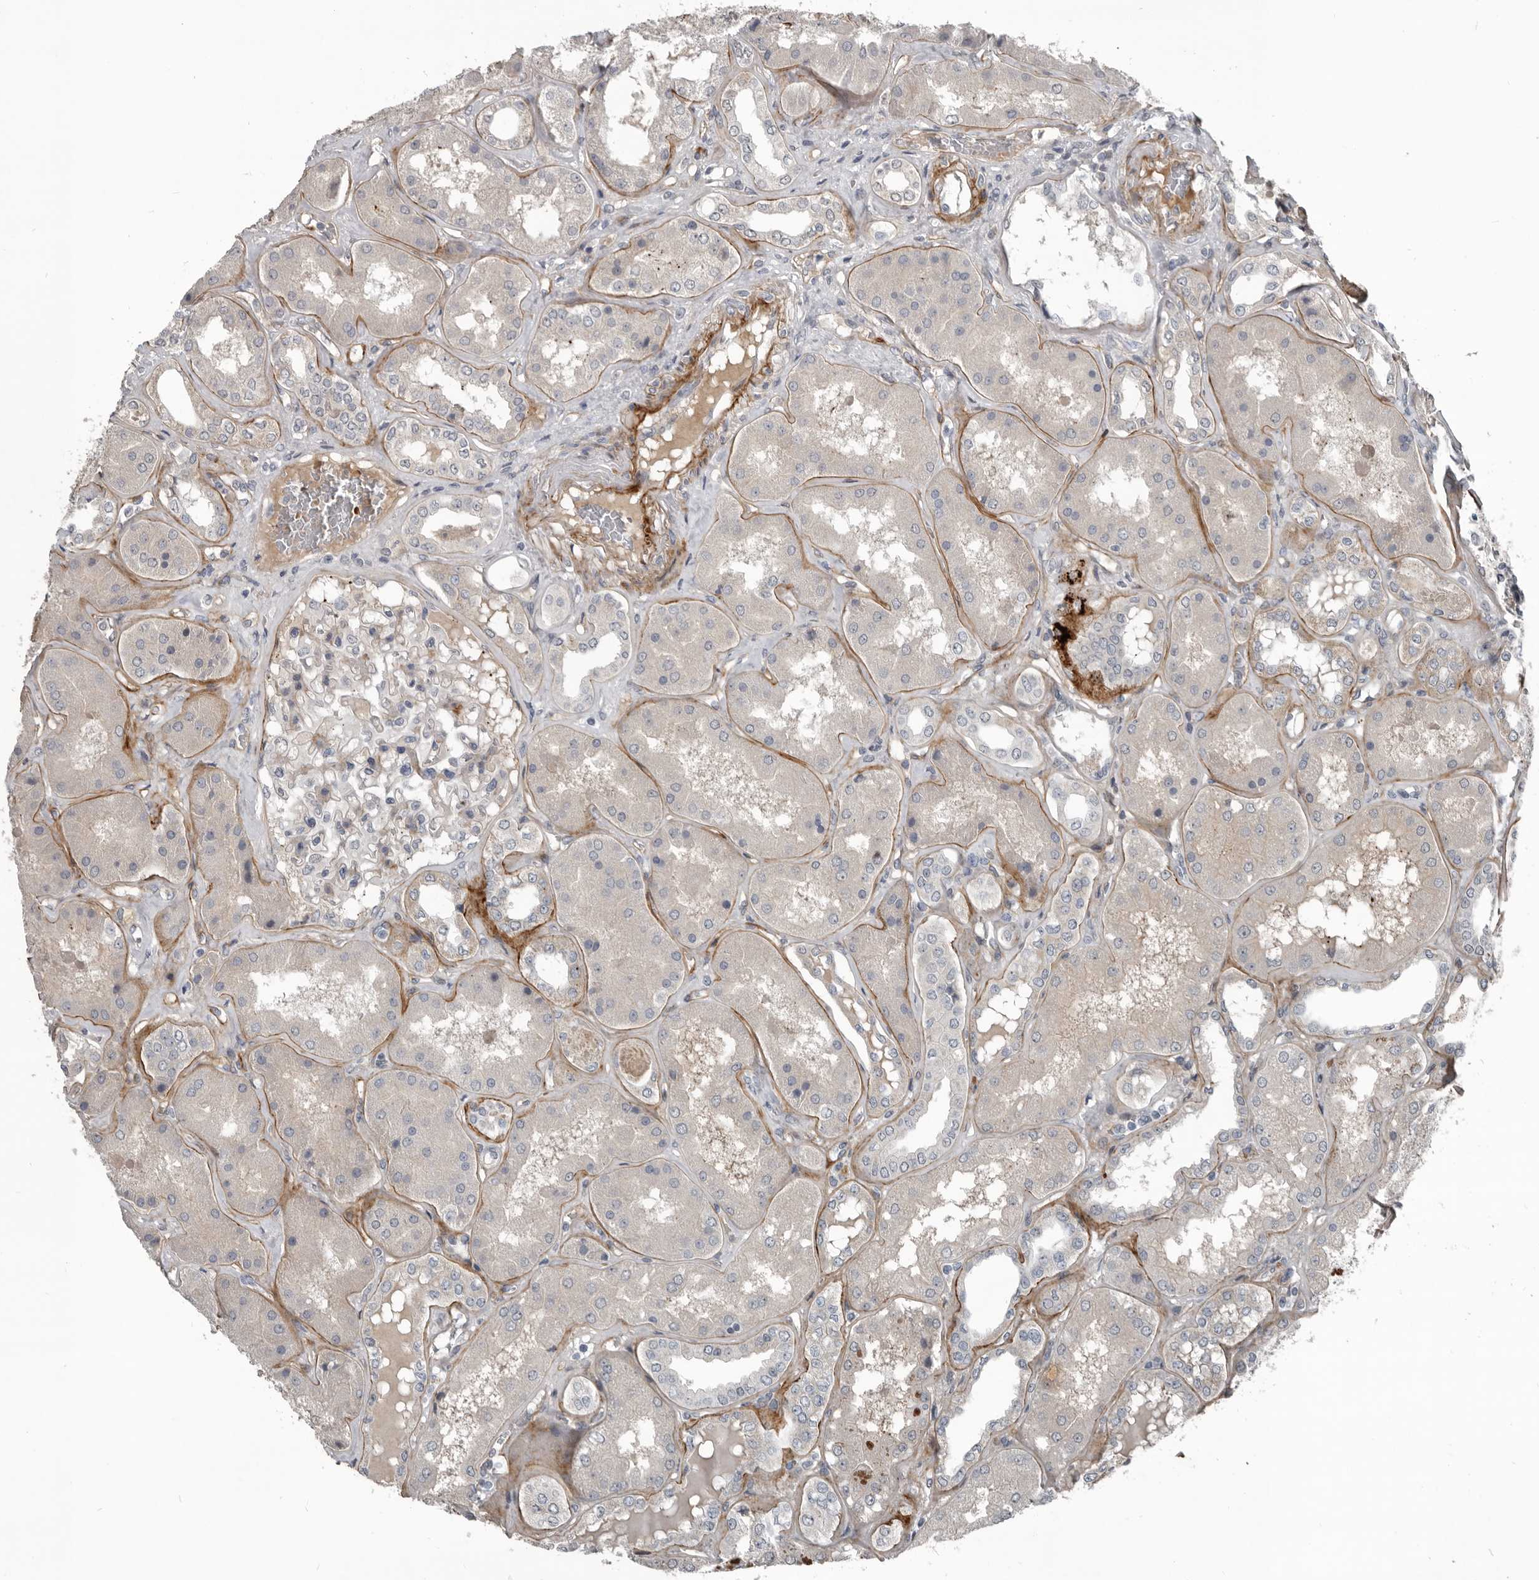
{"staining": {"intensity": "moderate", "quantity": "<25%", "location": "cytoplasmic/membranous"}, "tissue": "kidney", "cell_type": "Cells in glomeruli", "image_type": "normal", "snomed": [{"axis": "morphology", "description": "Normal tissue, NOS"}, {"axis": "topography", "description": "Kidney"}], "caption": "The photomicrograph shows immunohistochemical staining of benign kidney. There is moderate cytoplasmic/membranous staining is present in approximately <25% of cells in glomeruli. Ihc stains the protein in brown and the nuclei are stained blue.", "gene": "C1orf216", "patient": {"sex": "female", "age": 56}}